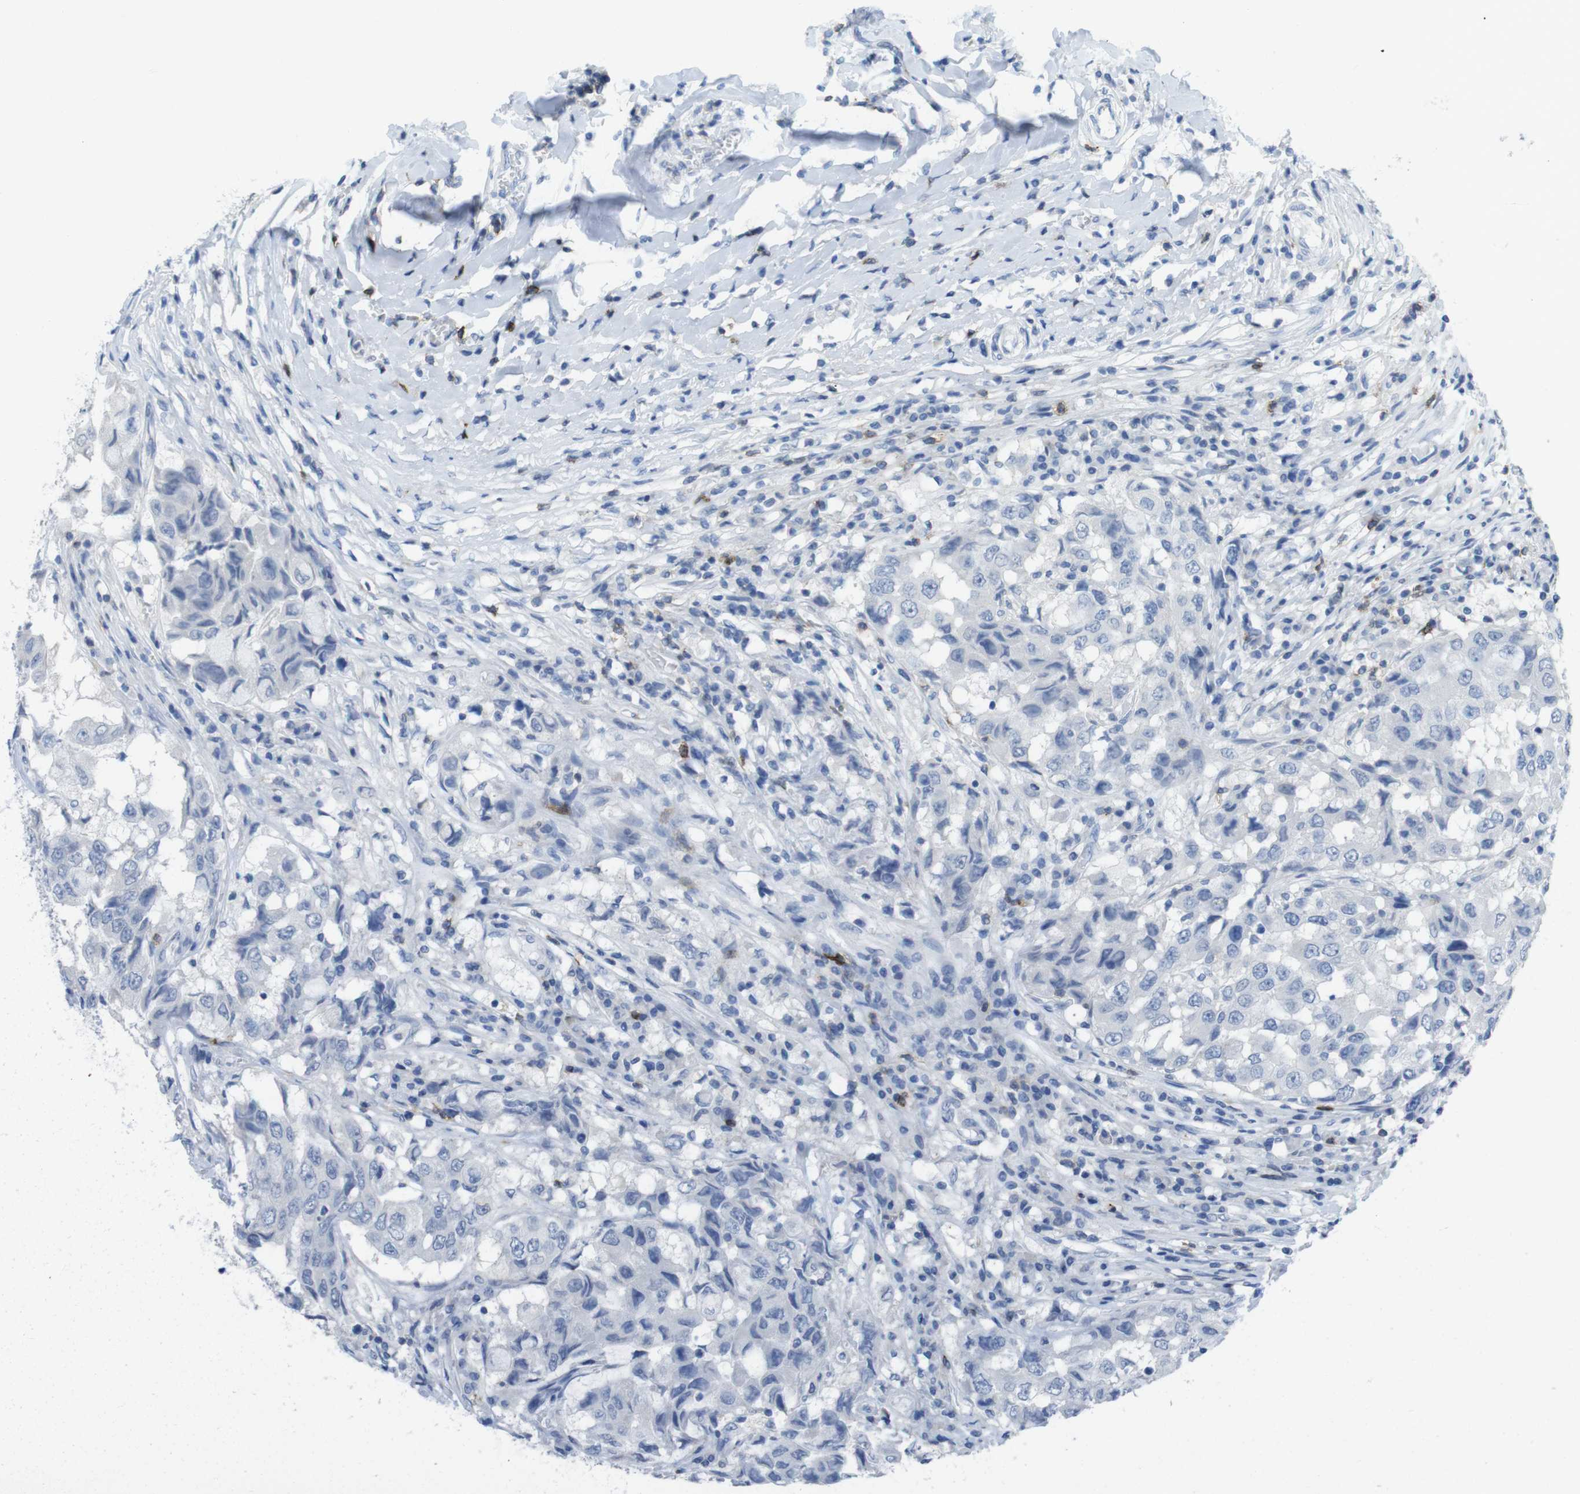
{"staining": {"intensity": "negative", "quantity": "none", "location": "none"}, "tissue": "breast cancer", "cell_type": "Tumor cells", "image_type": "cancer", "snomed": [{"axis": "morphology", "description": "Duct carcinoma"}, {"axis": "topography", "description": "Breast"}], "caption": "Tumor cells show no significant protein staining in breast cancer. (IHC, brightfield microscopy, high magnification).", "gene": "CD5", "patient": {"sex": "female", "age": 27}}